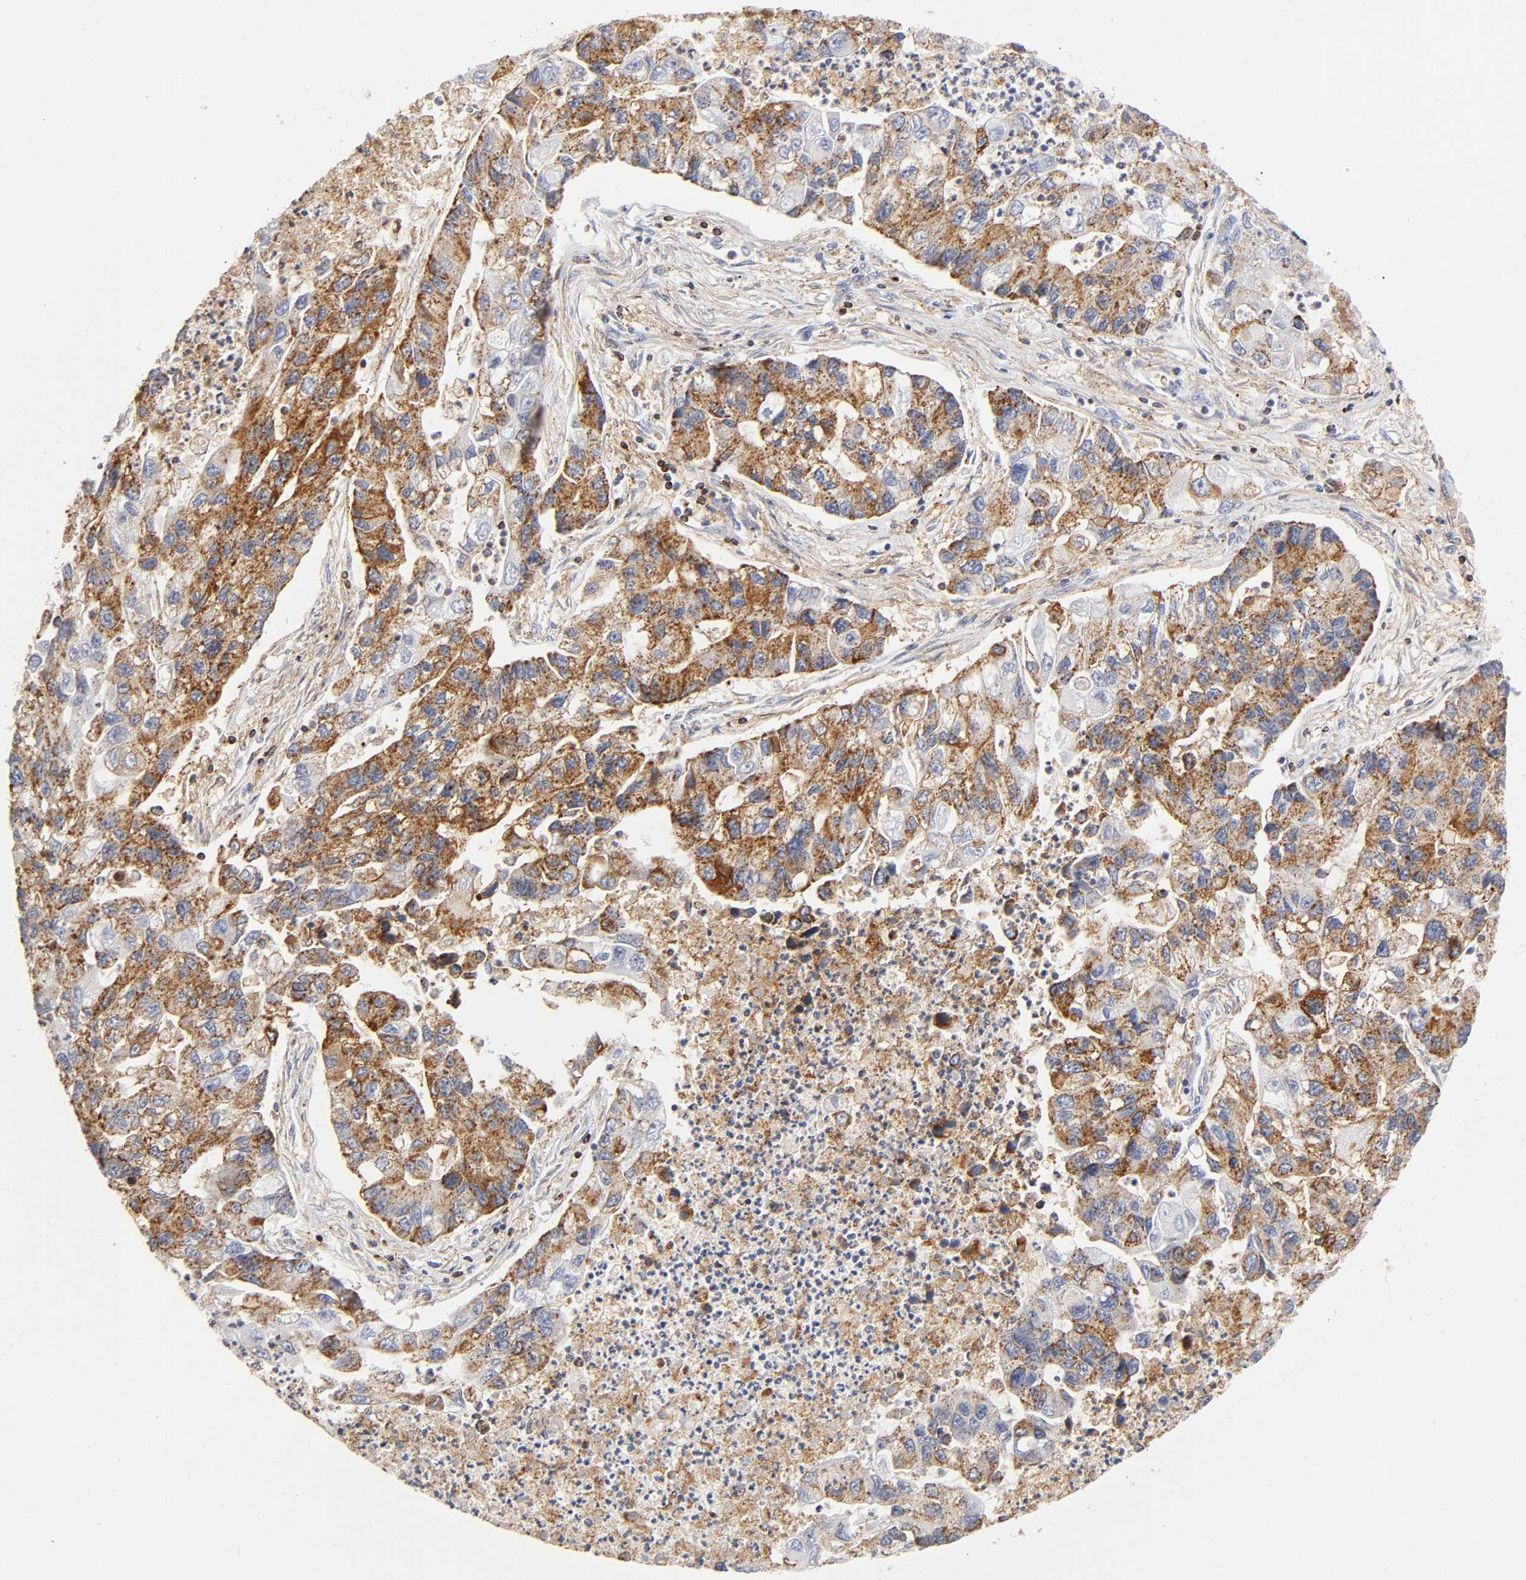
{"staining": {"intensity": "moderate", "quantity": ">75%", "location": "cytoplasmic/membranous"}, "tissue": "lung cancer", "cell_type": "Tumor cells", "image_type": "cancer", "snomed": [{"axis": "morphology", "description": "Adenocarcinoma, NOS"}, {"axis": "topography", "description": "Lung"}], "caption": "Adenocarcinoma (lung) stained for a protein shows moderate cytoplasmic/membranous positivity in tumor cells.", "gene": "ANXA7", "patient": {"sex": "female", "age": 51}}